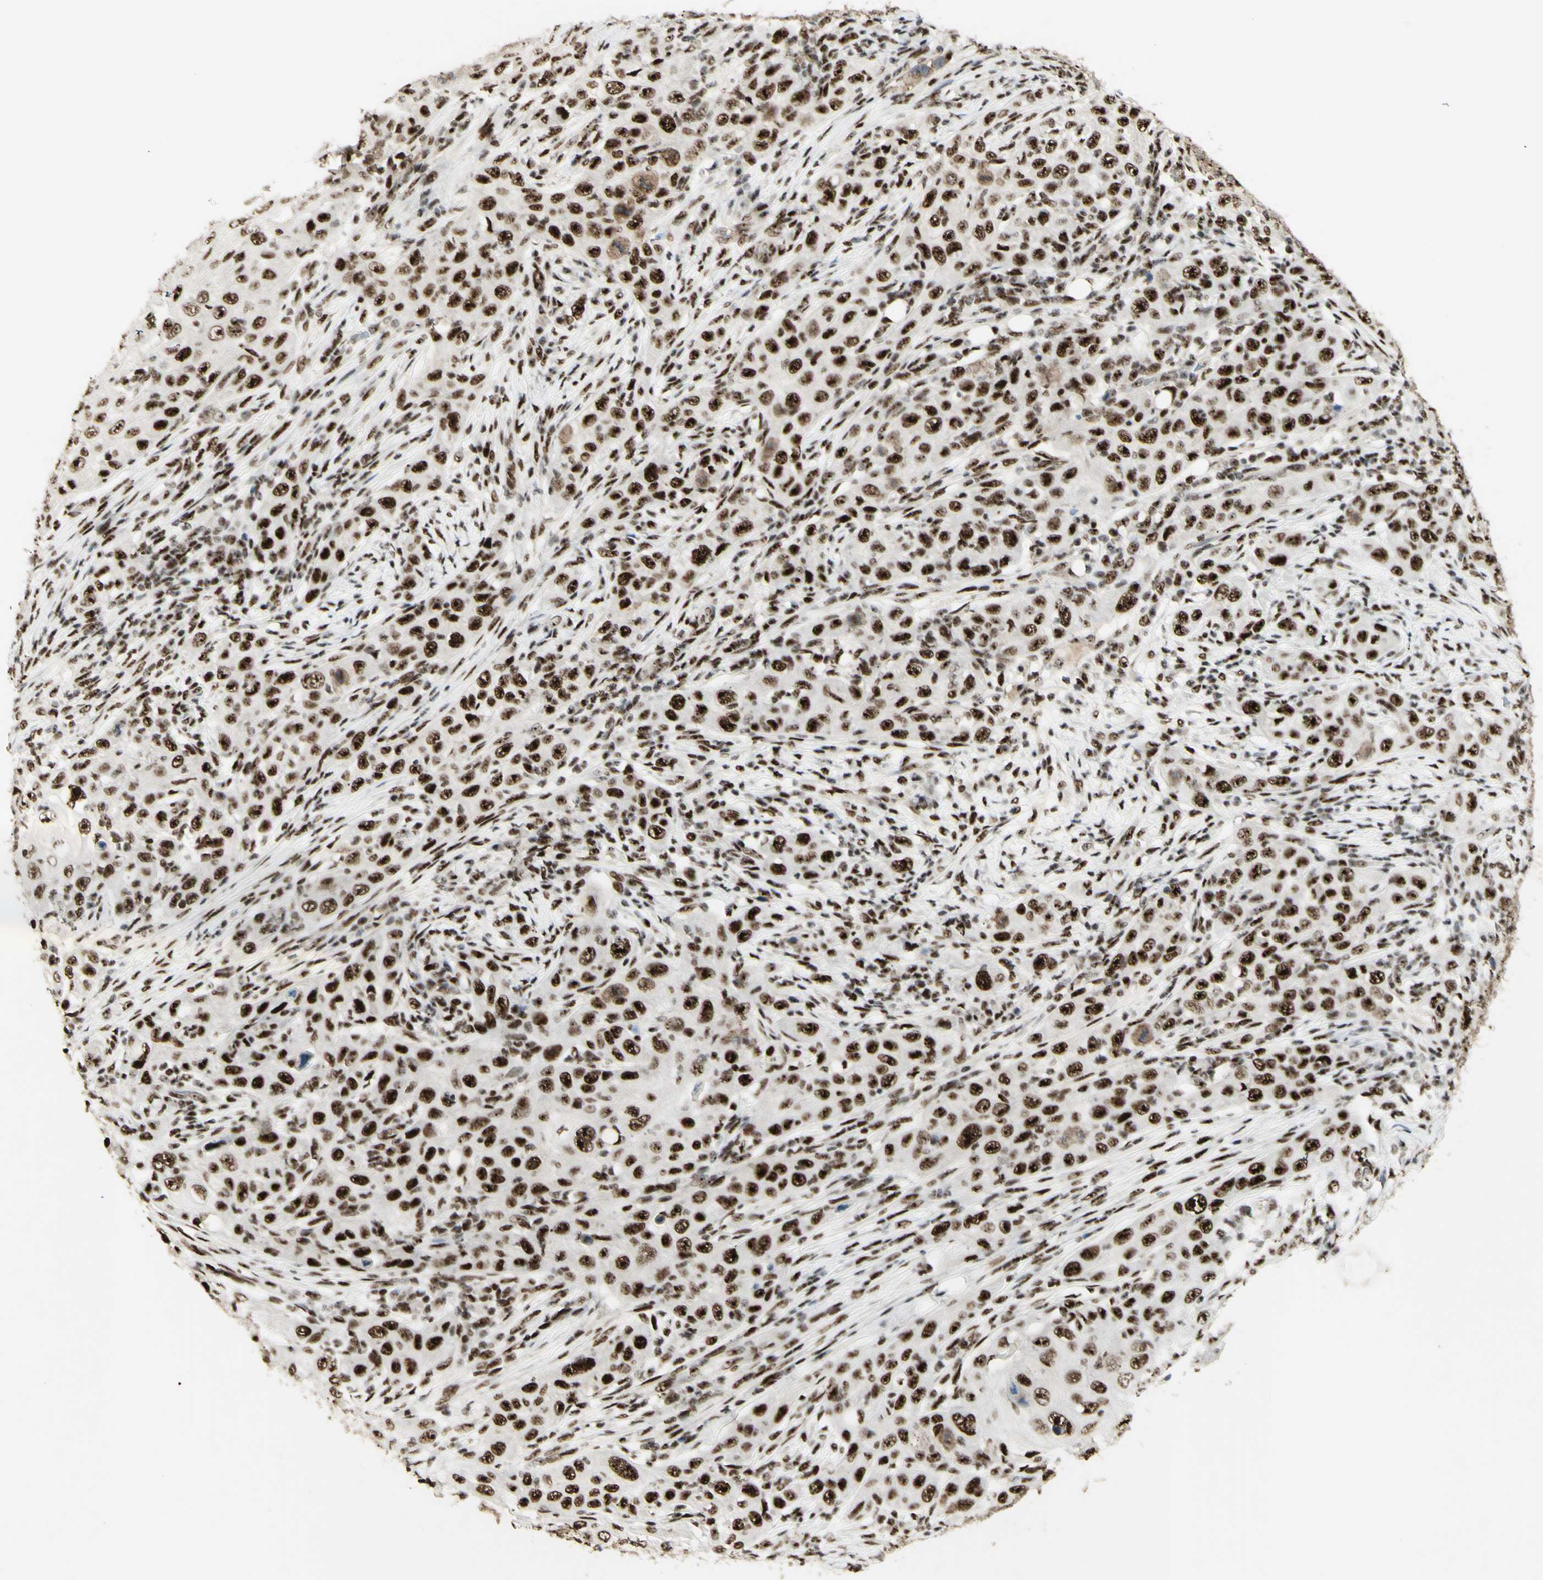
{"staining": {"intensity": "strong", "quantity": ">75%", "location": "nuclear"}, "tissue": "skin cancer", "cell_type": "Tumor cells", "image_type": "cancer", "snomed": [{"axis": "morphology", "description": "Squamous cell carcinoma, NOS"}, {"axis": "topography", "description": "Skin"}], "caption": "A micrograph of human squamous cell carcinoma (skin) stained for a protein reveals strong nuclear brown staining in tumor cells.", "gene": "DHX9", "patient": {"sex": "female", "age": 88}}